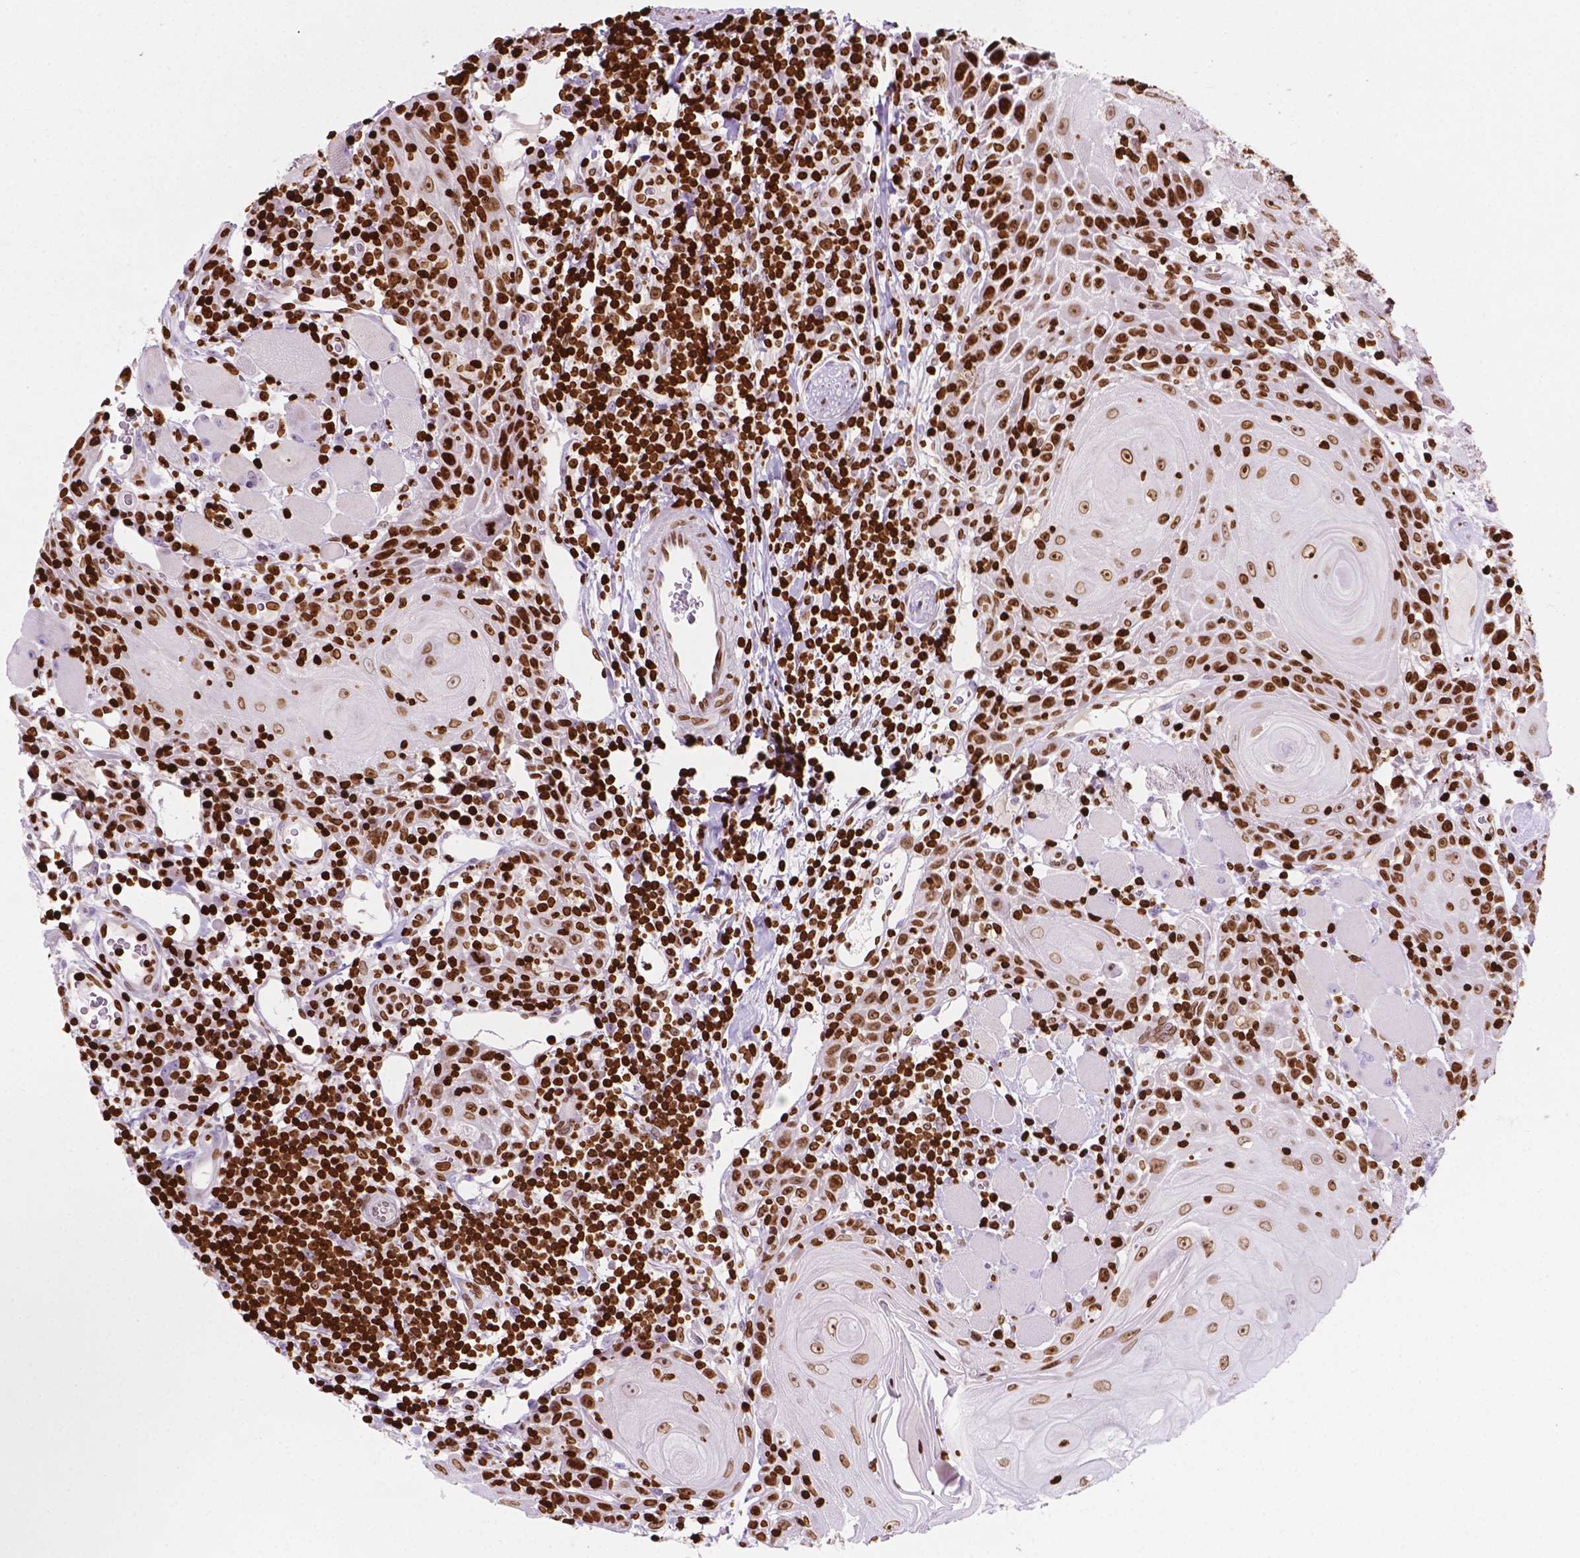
{"staining": {"intensity": "strong", "quantity": ">75%", "location": "nuclear"}, "tissue": "head and neck cancer", "cell_type": "Tumor cells", "image_type": "cancer", "snomed": [{"axis": "morphology", "description": "Squamous cell carcinoma, NOS"}, {"axis": "topography", "description": "Head-Neck"}], "caption": "Brown immunohistochemical staining in squamous cell carcinoma (head and neck) shows strong nuclear expression in about >75% of tumor cells. Nuclei are stained in blue.", "gene": "CBY3", "patient": {"sex": "male", "age": 52}}